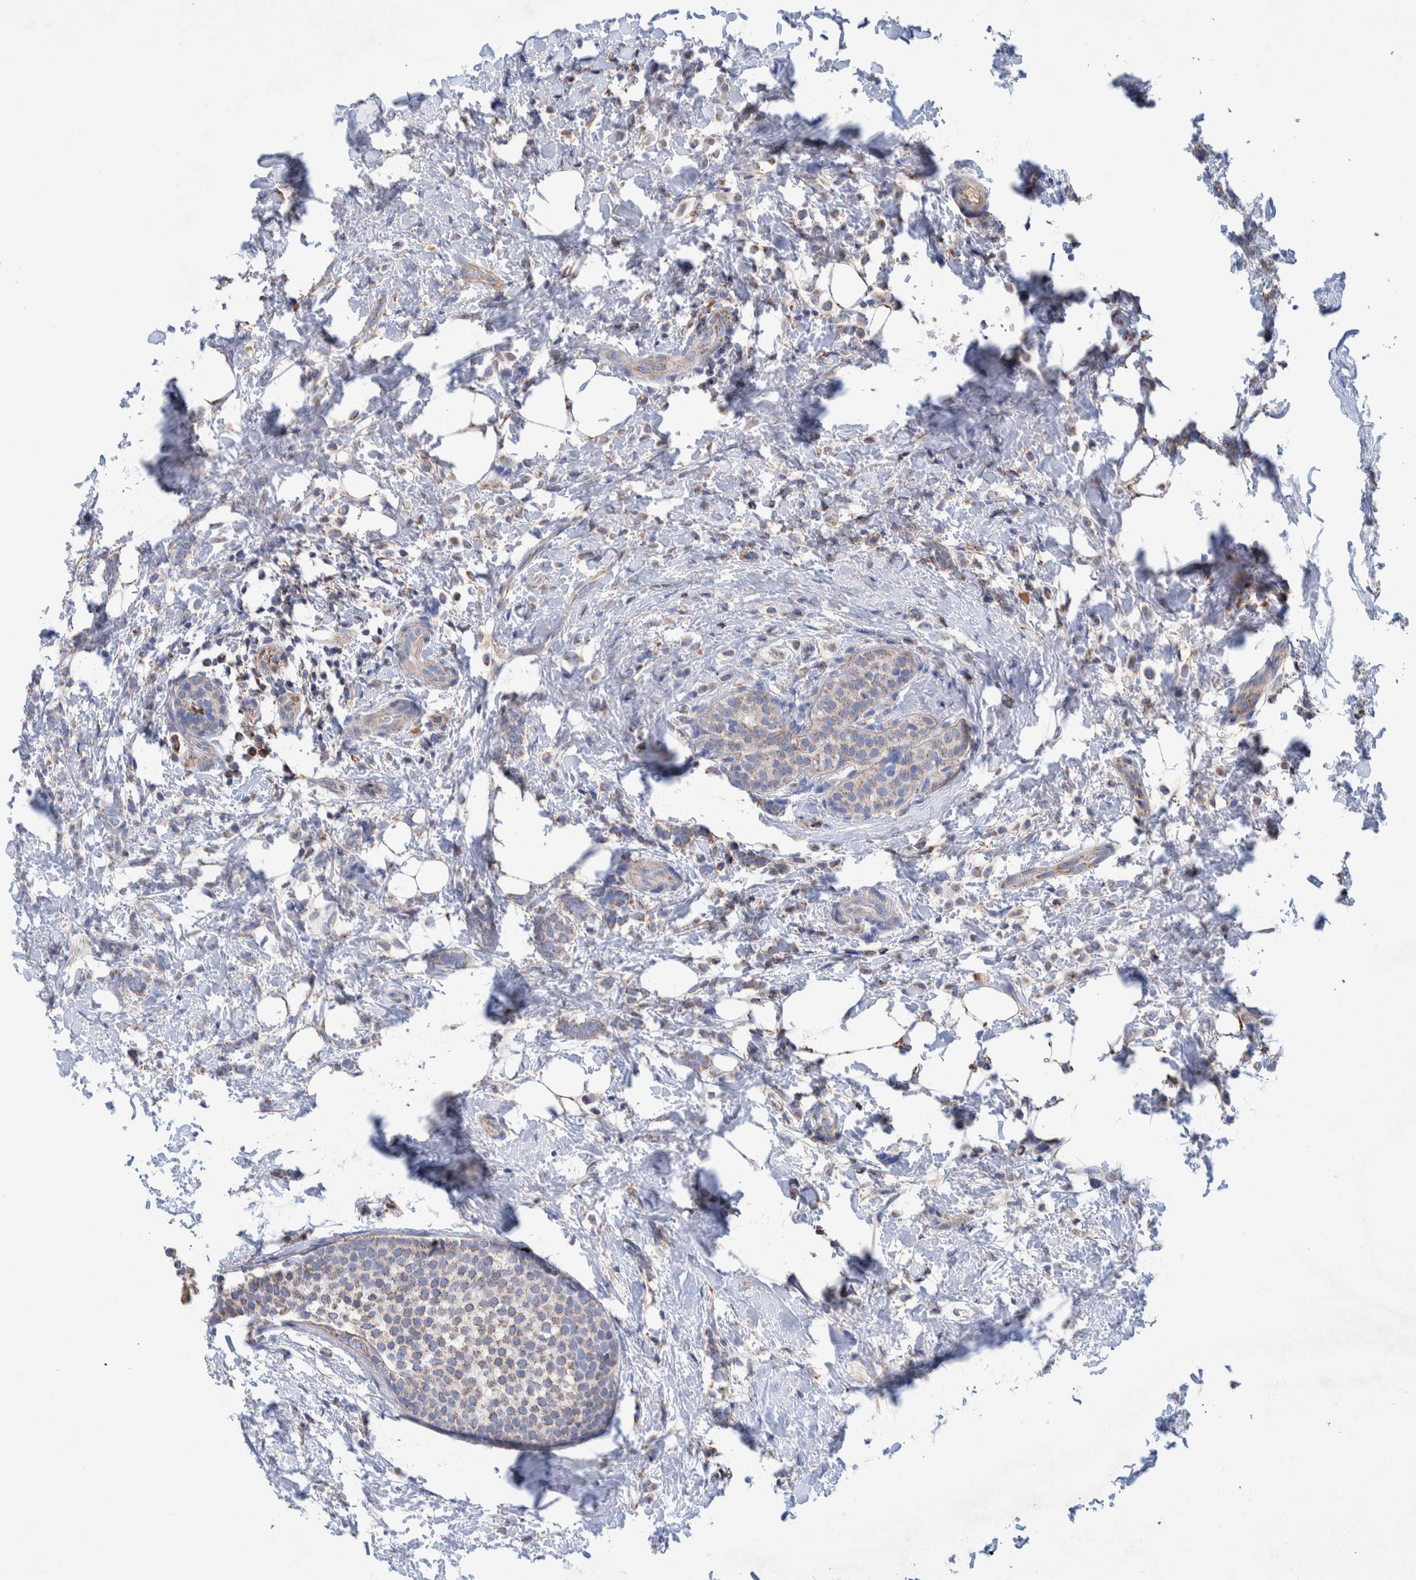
{"staining": {"intensity": "weak", "quantity": ">75%", "location": "cytoplasmic/membranous"}, "tissue": "breast cancer", "cell_type": "Tumor cells", "image_type": "cancer", "snomed": [{"axis": "morphology", "description": "Lobular carcinoma"}, {"axis": "topography", "description": "Breast"}], "caption": "This is an image of immunohistochemistry staining of breast cancer, which shows weak staining in the cytoplasmic/membranous of tumor cells.", "gene": "DECR1", "patient": {"sex": "female", "age": 50}}